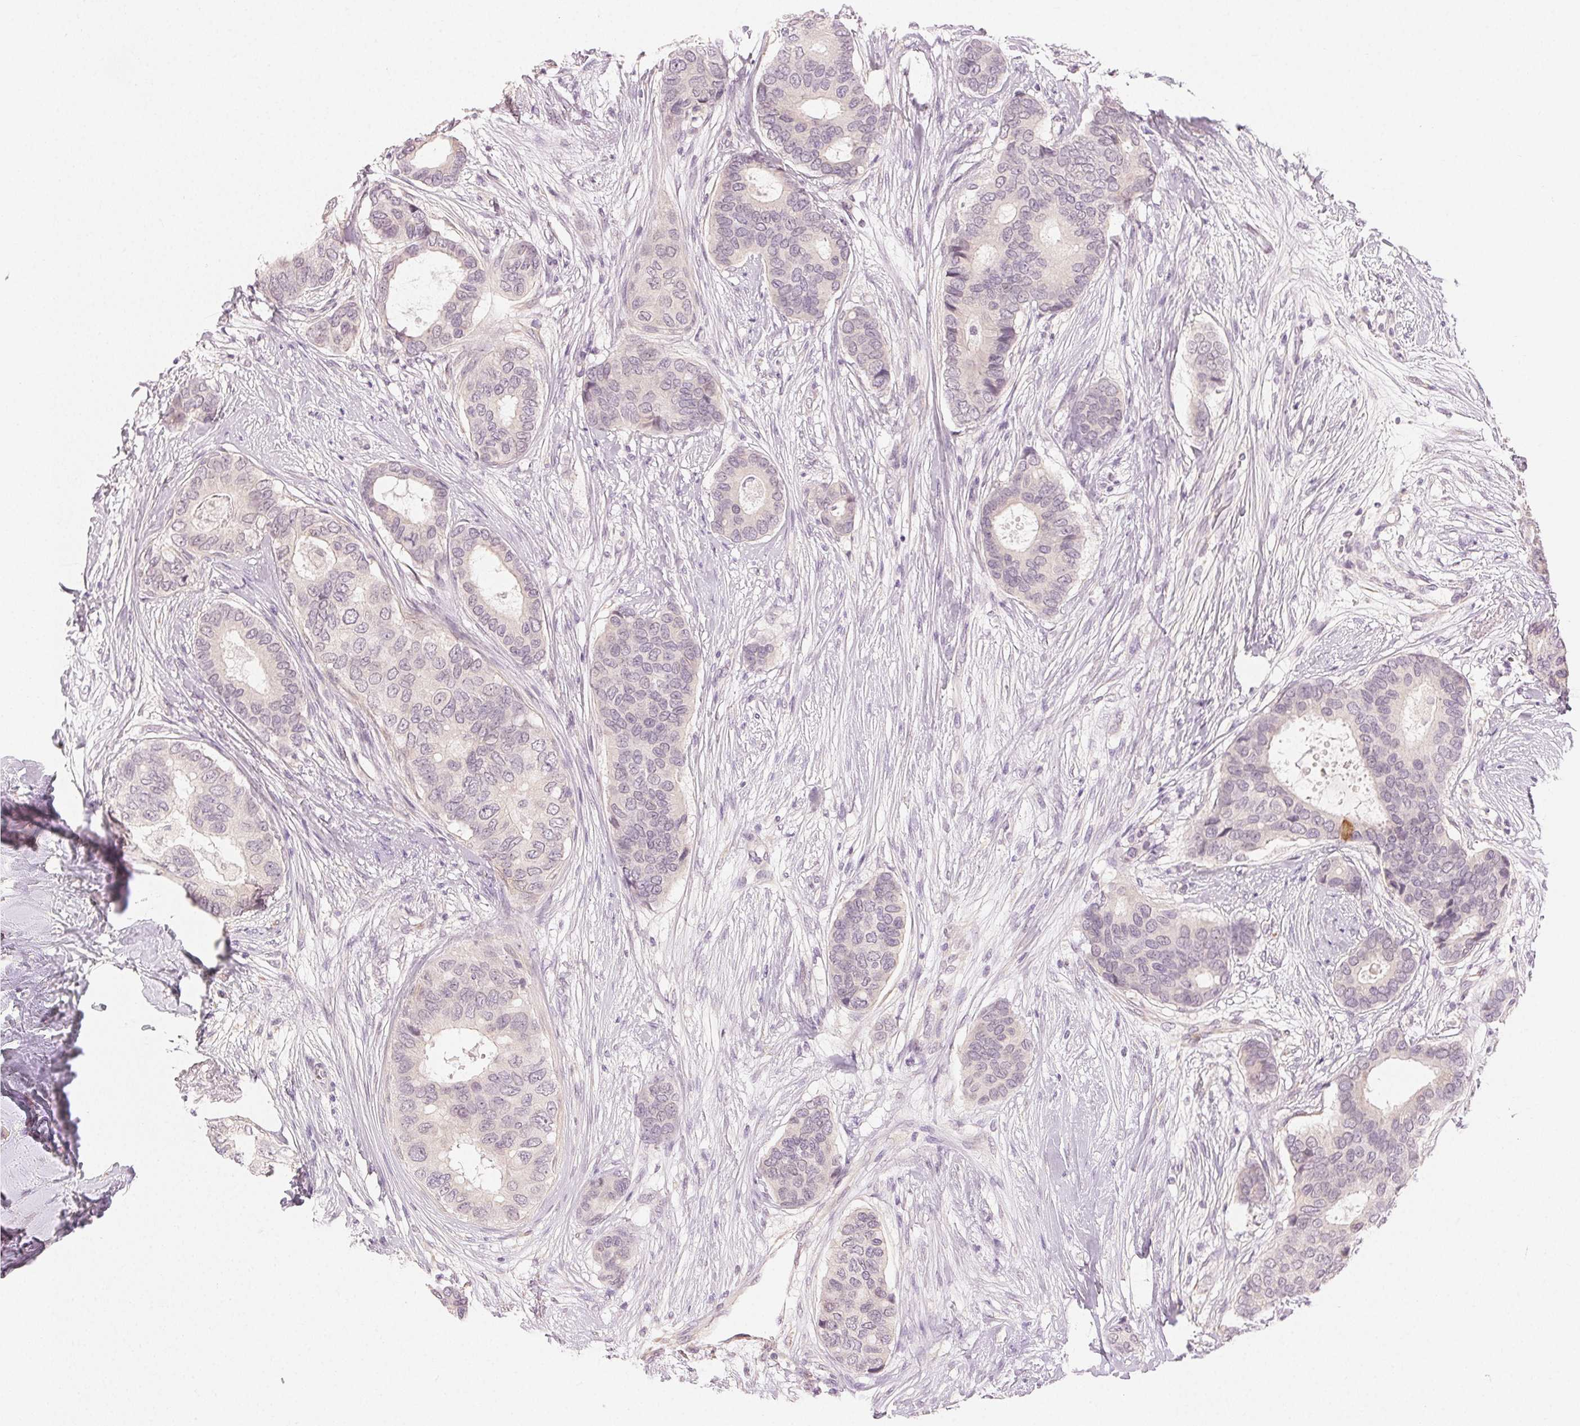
{"staining": {"intensity": "negative", "quantity": "none", "location": "none"}, "tissue": "breast cancer", "cell_type": "Tumor cells", "image_type": "cancer", "snomed": [{"axis": "morphology", "description": "Duct carcinoma"}, {"axis": "topography", "description": "Breast"}], "caption": "Histopathology image shows no significant protein positivity in tumor cells of breast infiltrating ductal carcinoma. (DAB IHC visualized using brightfield microscopy, high magnification).", "gene": "MAP1LC3A", "patient": {"sex": "female", "age": 75}}